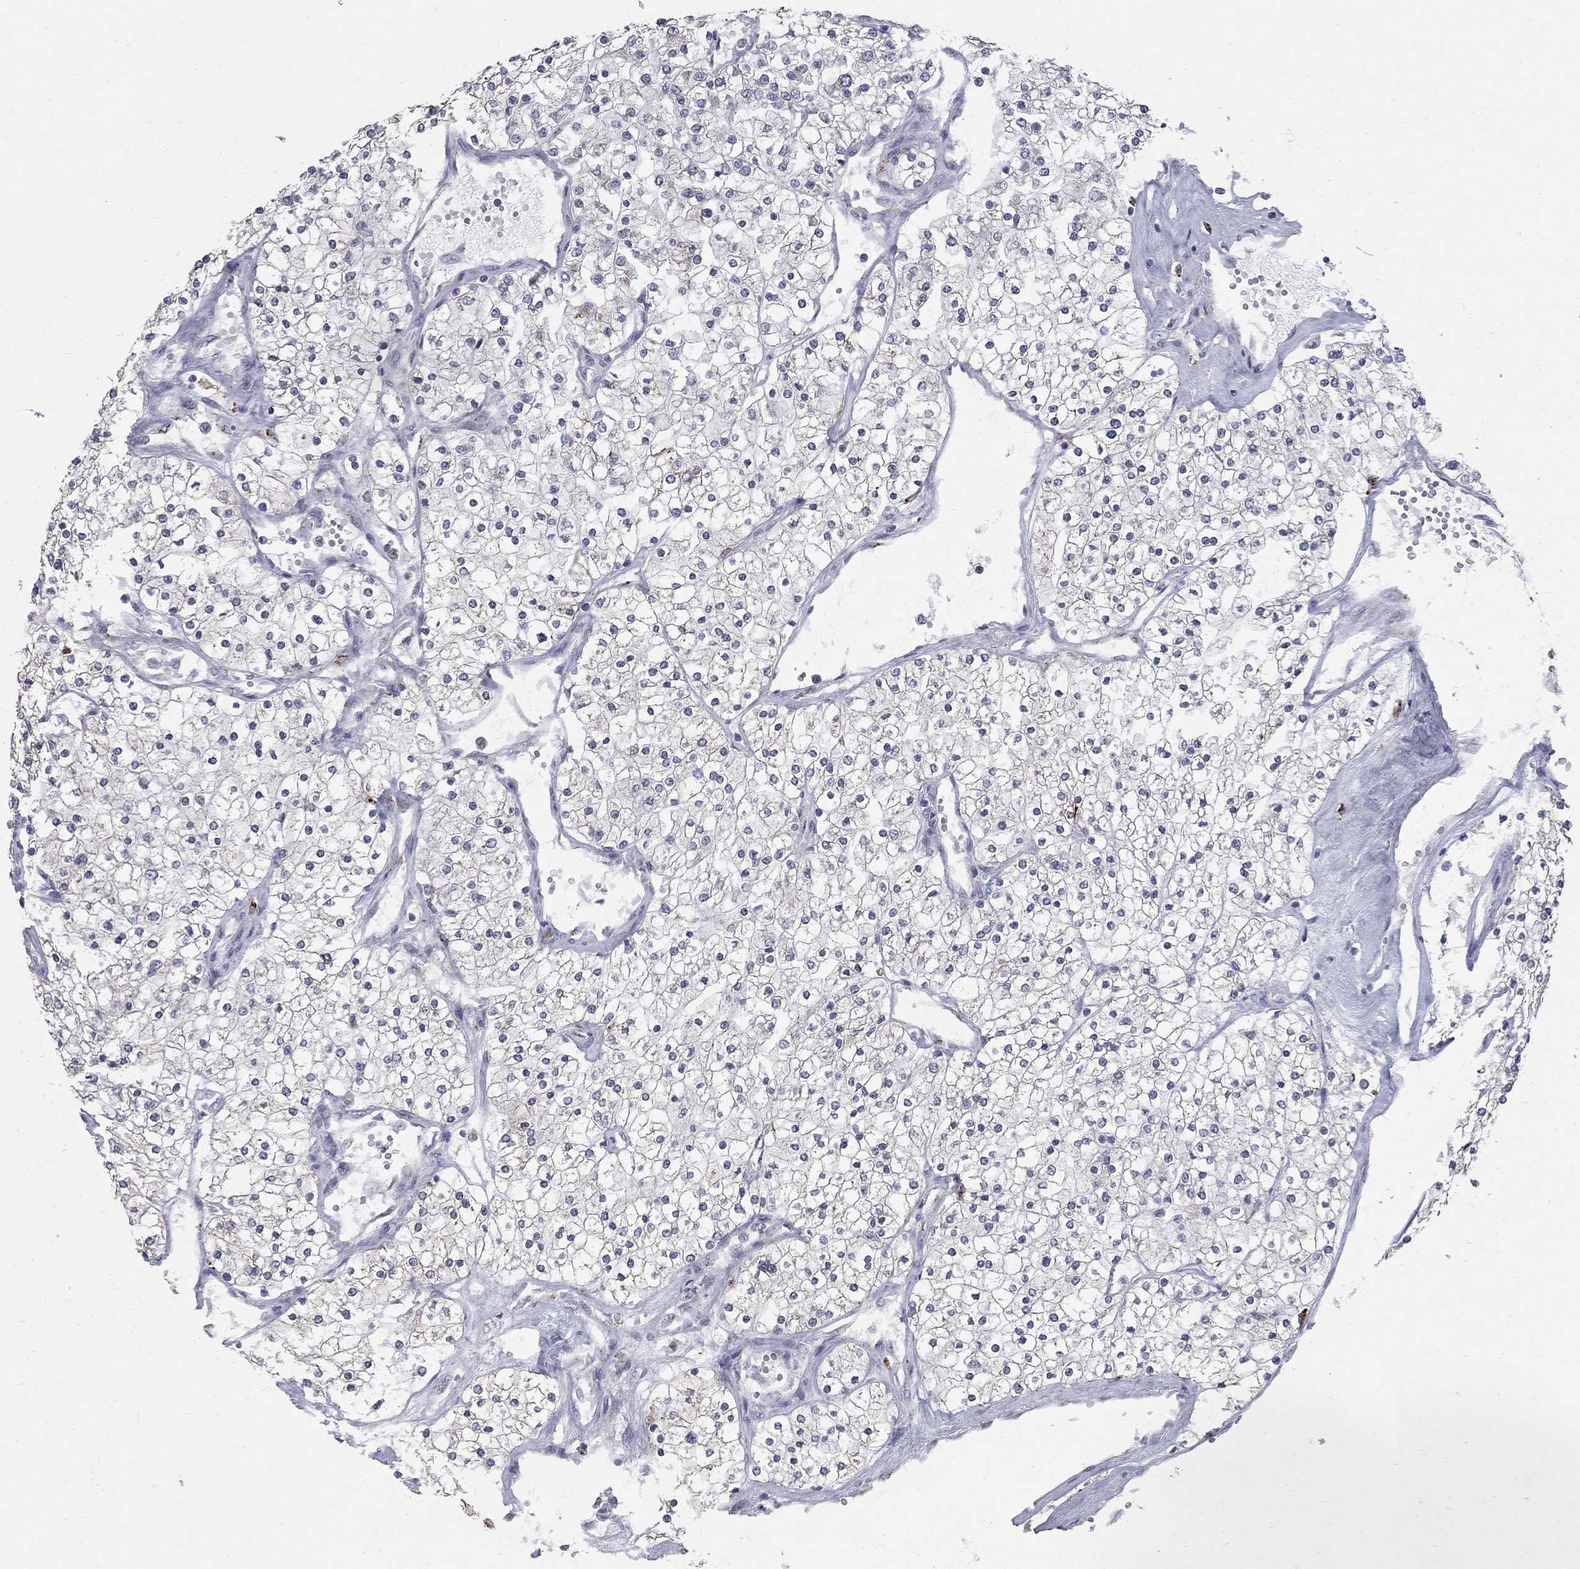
{"staining": {"intensity": "negative", "quantity": "none", "location": "none"}, "tissue": "renal cancer", "cell_type": "Tumor cells", "image_type": "cancer", "snomed": [{"axis": "morphology", "description": "Adenocarcinoma, NOS"}, {"axis": "topography", "description": "Kidney"}], "caption": "High power microscopy image of an immunohistochemistry histopathology image of renal cancer, revealing no significant staining in tumor cells.", "gene": "KIAA0319L", "patient": {"sex": "male", "age": 80}}